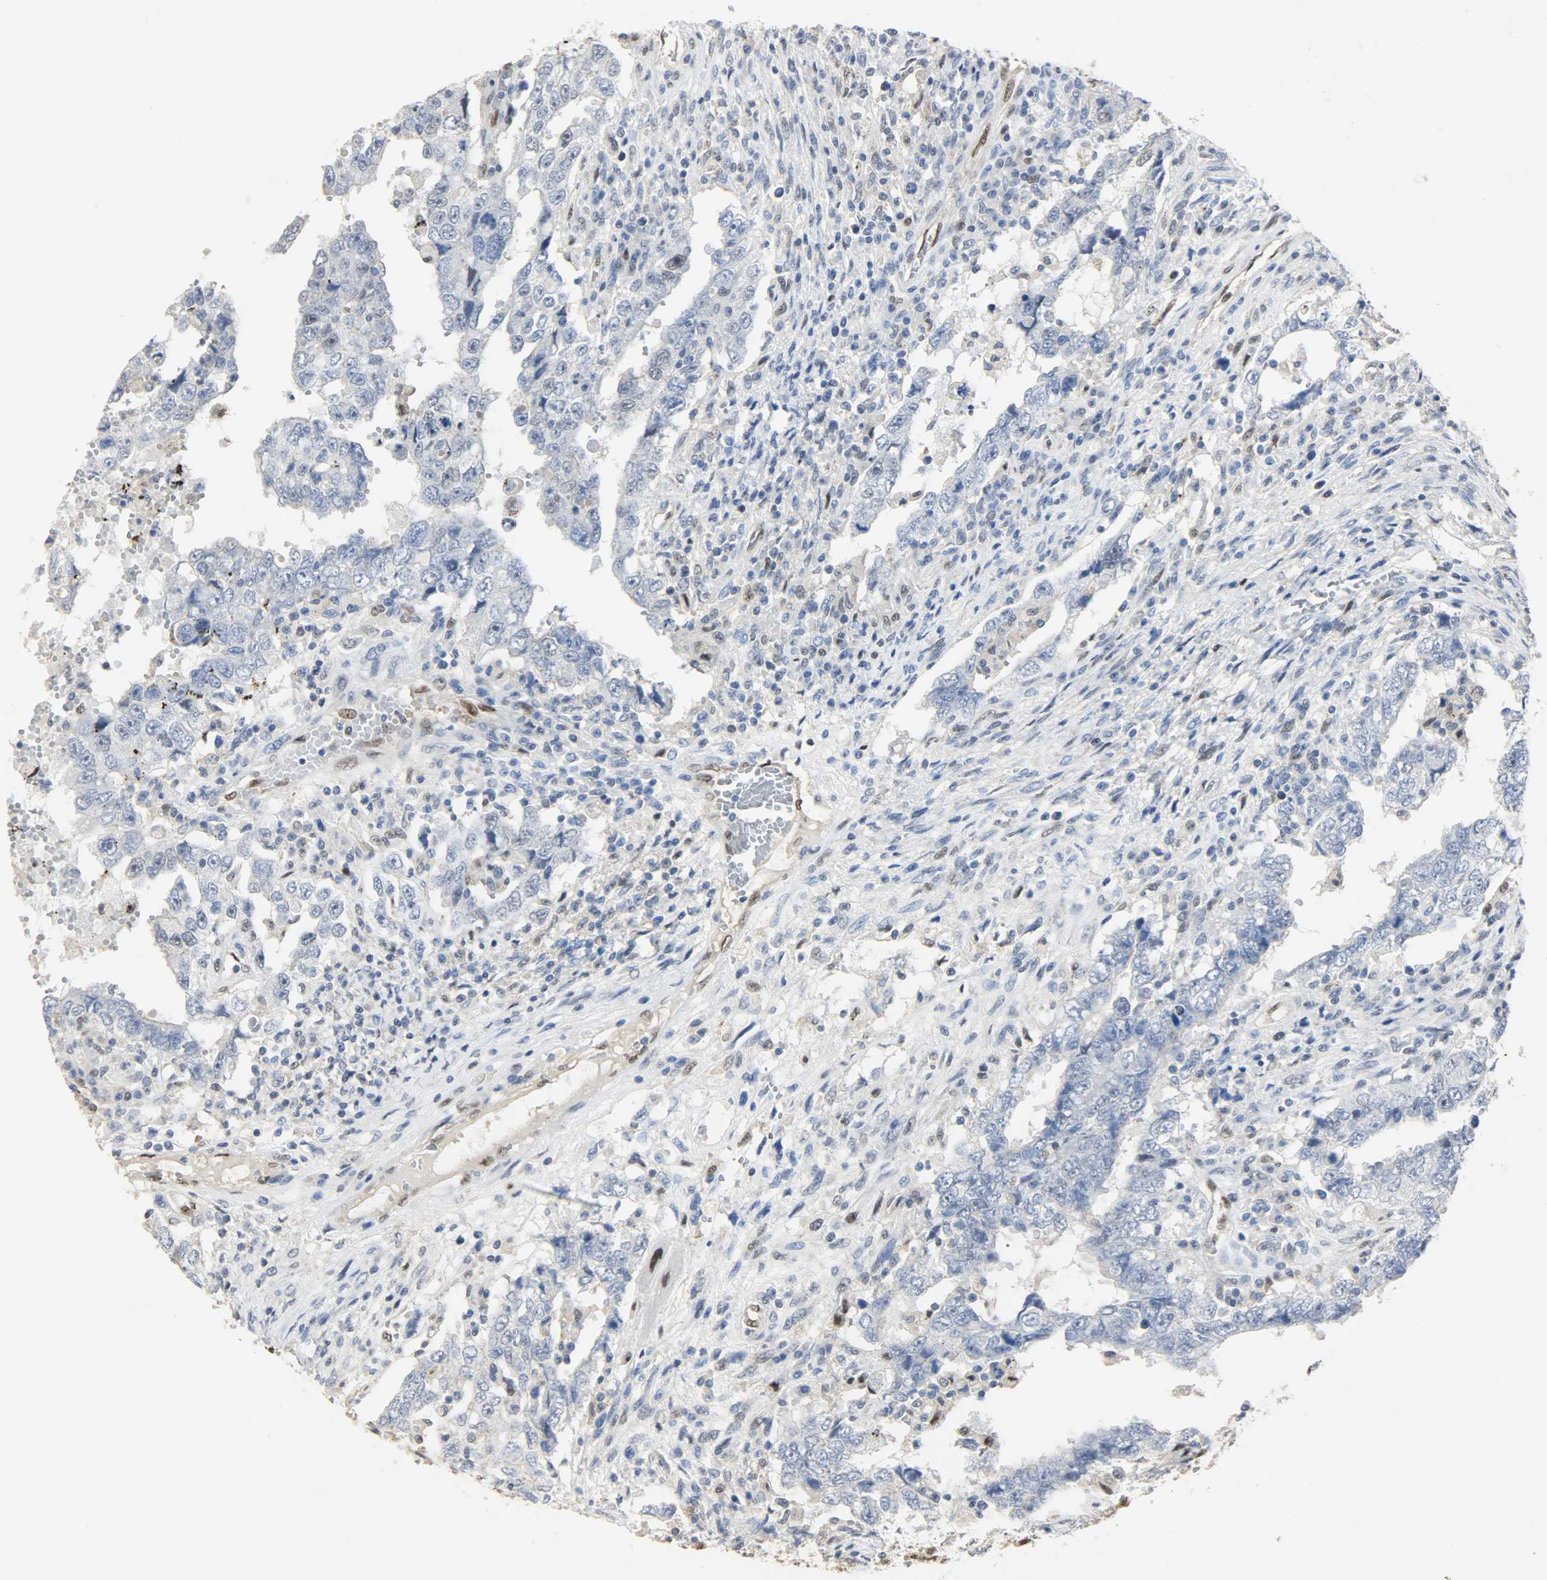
{"staining": {"intensity": "weak", "quantity": "<25%", "location": "nuclear"}, "tissue": "testis cancer", "cell_type": "Tumor cells", "image_type": "cancer", "snomed": [{"axis": "morphology", "description": "Carcinoma, Embryonal, NOS"}, {"axis": "topography", "description": "Testis"}], "caption": "Embryonal carcinoma (testis) stained for a protein using immunohistochemistry exhibits no positivity tumor cells.", "gene": "NPEPL1", "patient": {"sex": "male", "age": 26}}